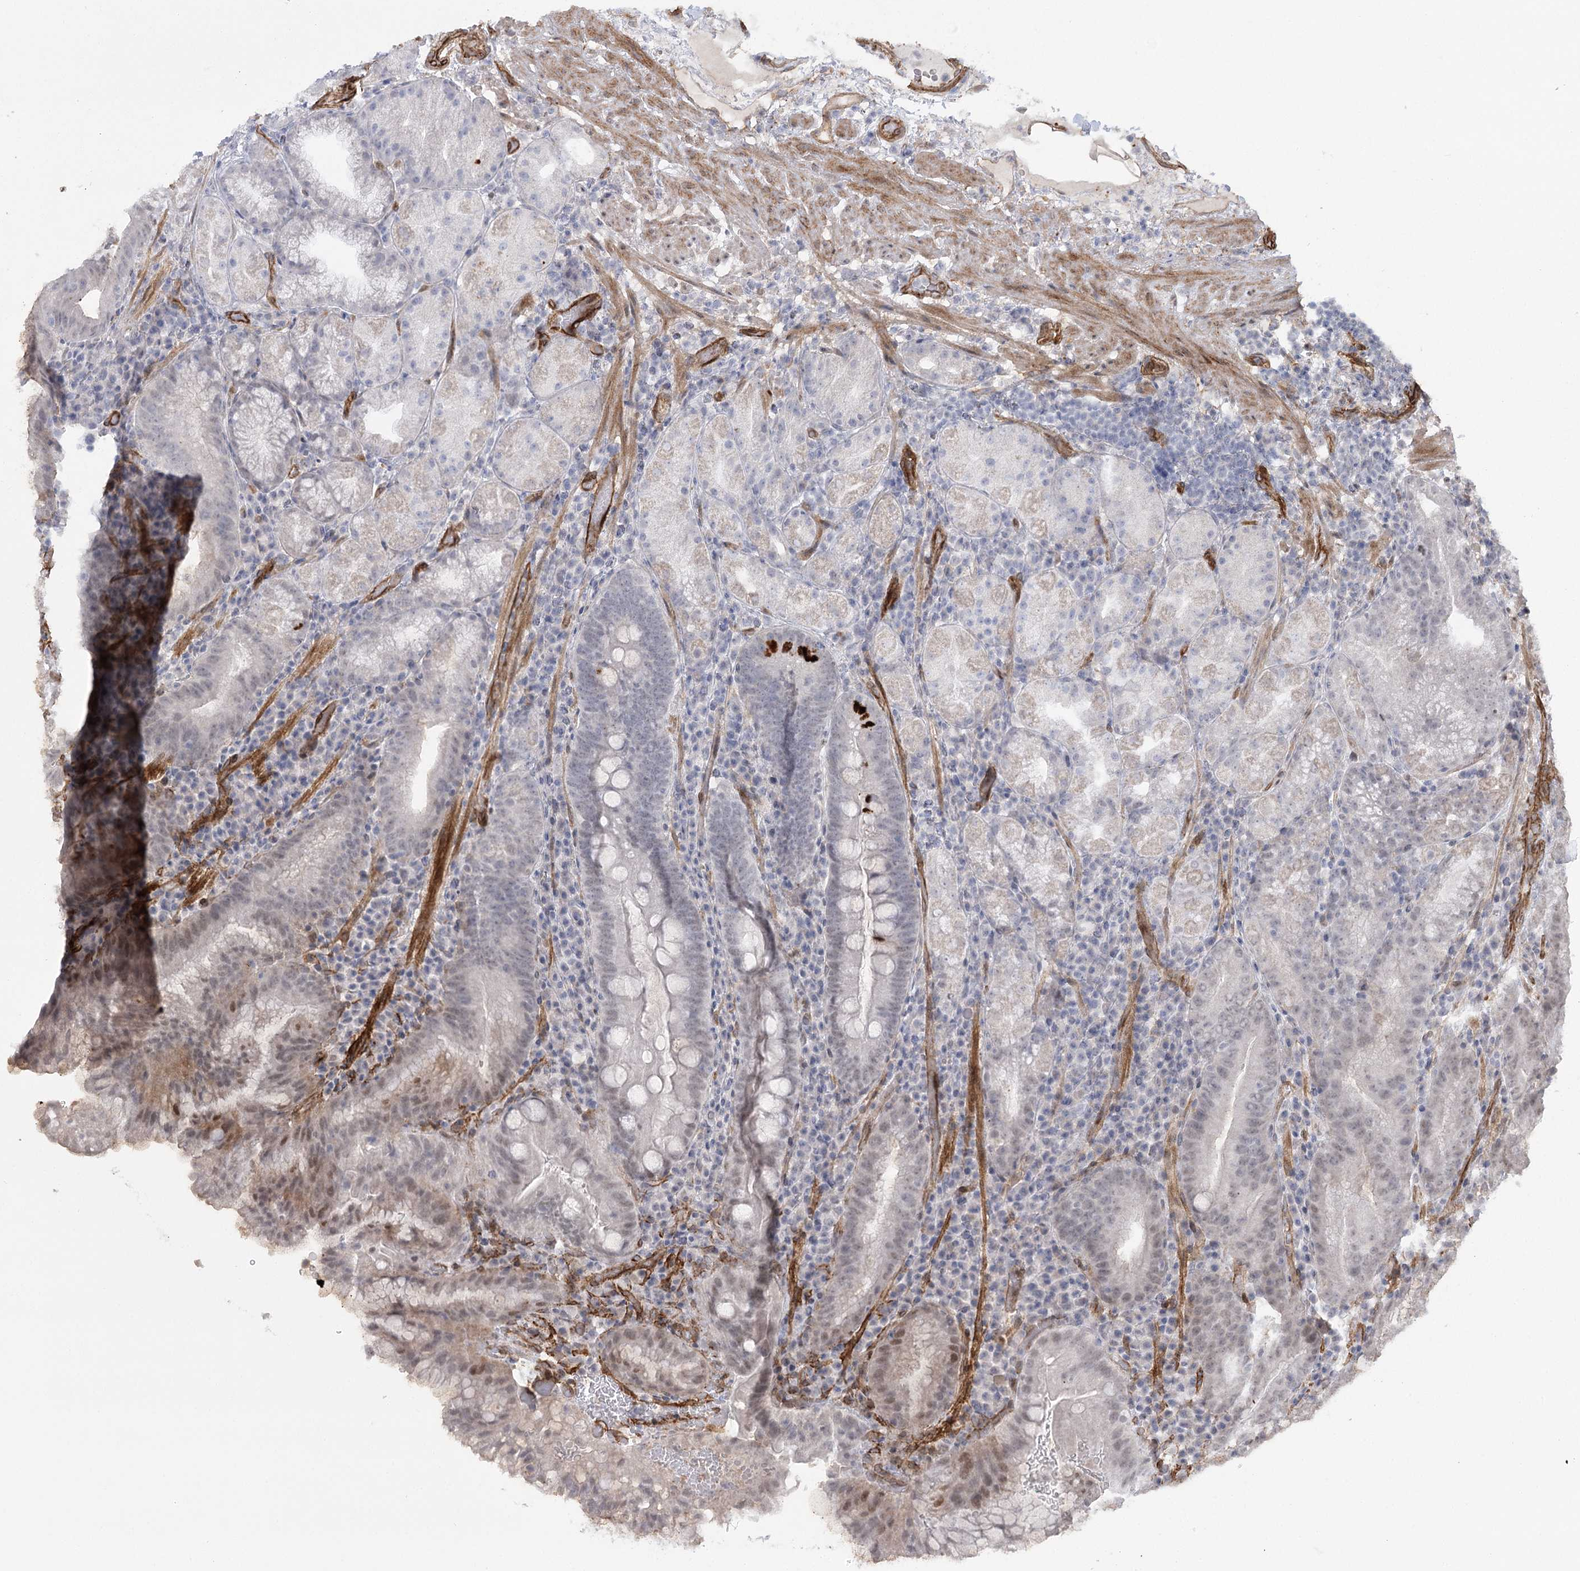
{"staining": {"intensity": "moderate", "quantity": "<25%", "location": "nuclear"}, "tissue": "stomach", "cell_type": "Glandular cells", "image_type": "normal", "snomed": [{"axis": "morphology", "description": "Normal tissue, NOS"}, {"axis": "morphology", "description": "Inflammation, NOS"}, {"axis": "topography", "description": "Stomach"}], "caption": "Moderate nuclear protein staining is appreciated in about <25% of glandular cells in stomach.", "gene": "AMTN", "patient": {"sex": "male", "age": 79}}